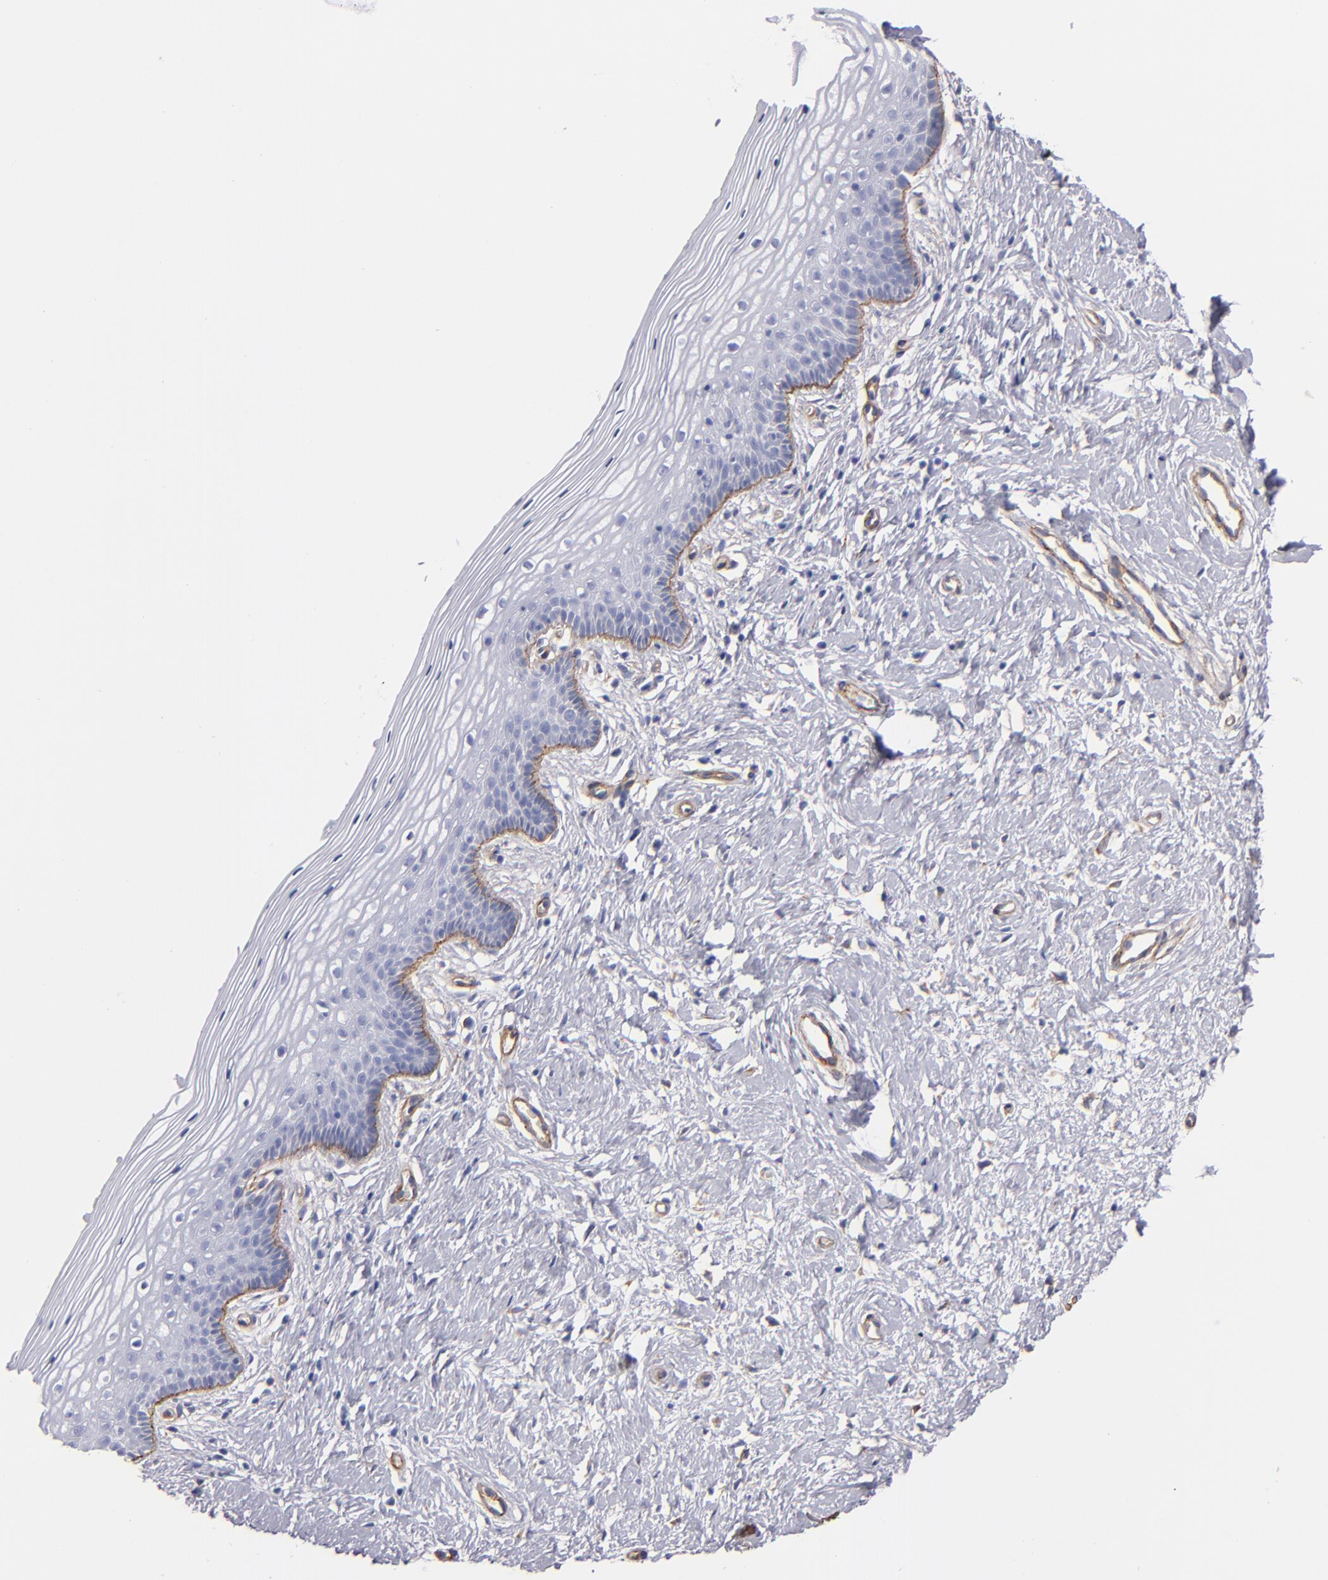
{"staining": {"intensity": "moderate", "quantity": "<25%", "location": "cytoplasmic/membranous"}, "tissue": "vagina", "cell_type": "Squamous epithelial cells", "image_type": "normal", "snomed": [{"axis": "morphology", "description": "Normal tissue, NOS"}, {"axis": "topography", "description": "Vagina"}], "caption": "DAB immunohistochemical staining of benign vagina shows moderate cytoplasmic/membranous protein expression in approximately <25% of squamous epithelial cells. (brown staining indicates protein expression, while blue staining denotes nuclei).", "gene": "LAMC1", "patient": {"sex": "female", "age": 46}}